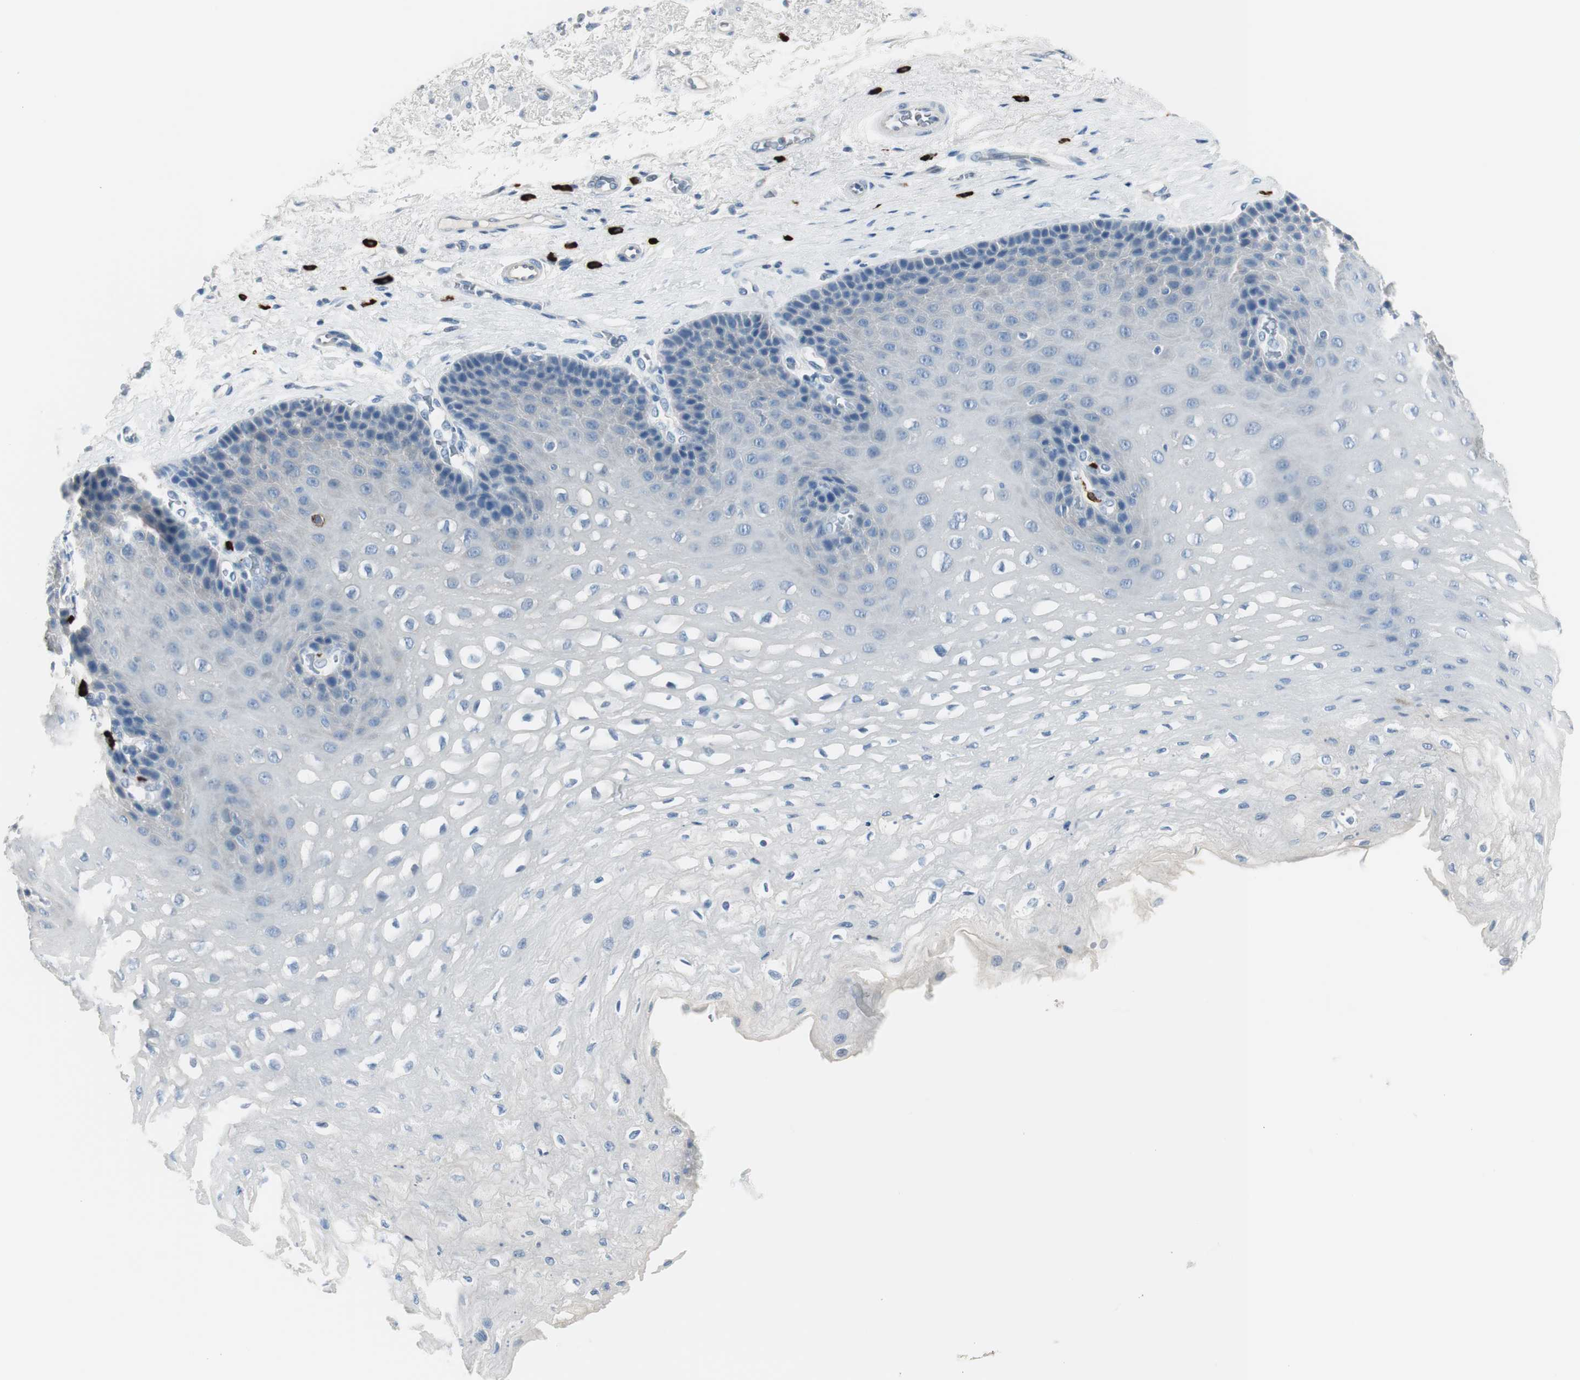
{"staining": {"intensity": "strong", "quantity": "<25%", "location": "cytoplasmic/membranous"}, "tissue": "esophagus", "cell_type": "Squamous epithelial cells", "image_type": "normal", "snomed": [{"axis": "morphology", "description": "Normal tissue, NOS"}, {"axis": "topography", "description": "Esophagus"}], "caption": "The immunohistochemical stain shows strong cytoplasmic/membranous positivity in squamous epithelial cells of unremarkable esophagus. (IHC, brightfield microscopy, high magnification).", "gene": "DLG4", "patient": {"sex": "female", "age": 72}}